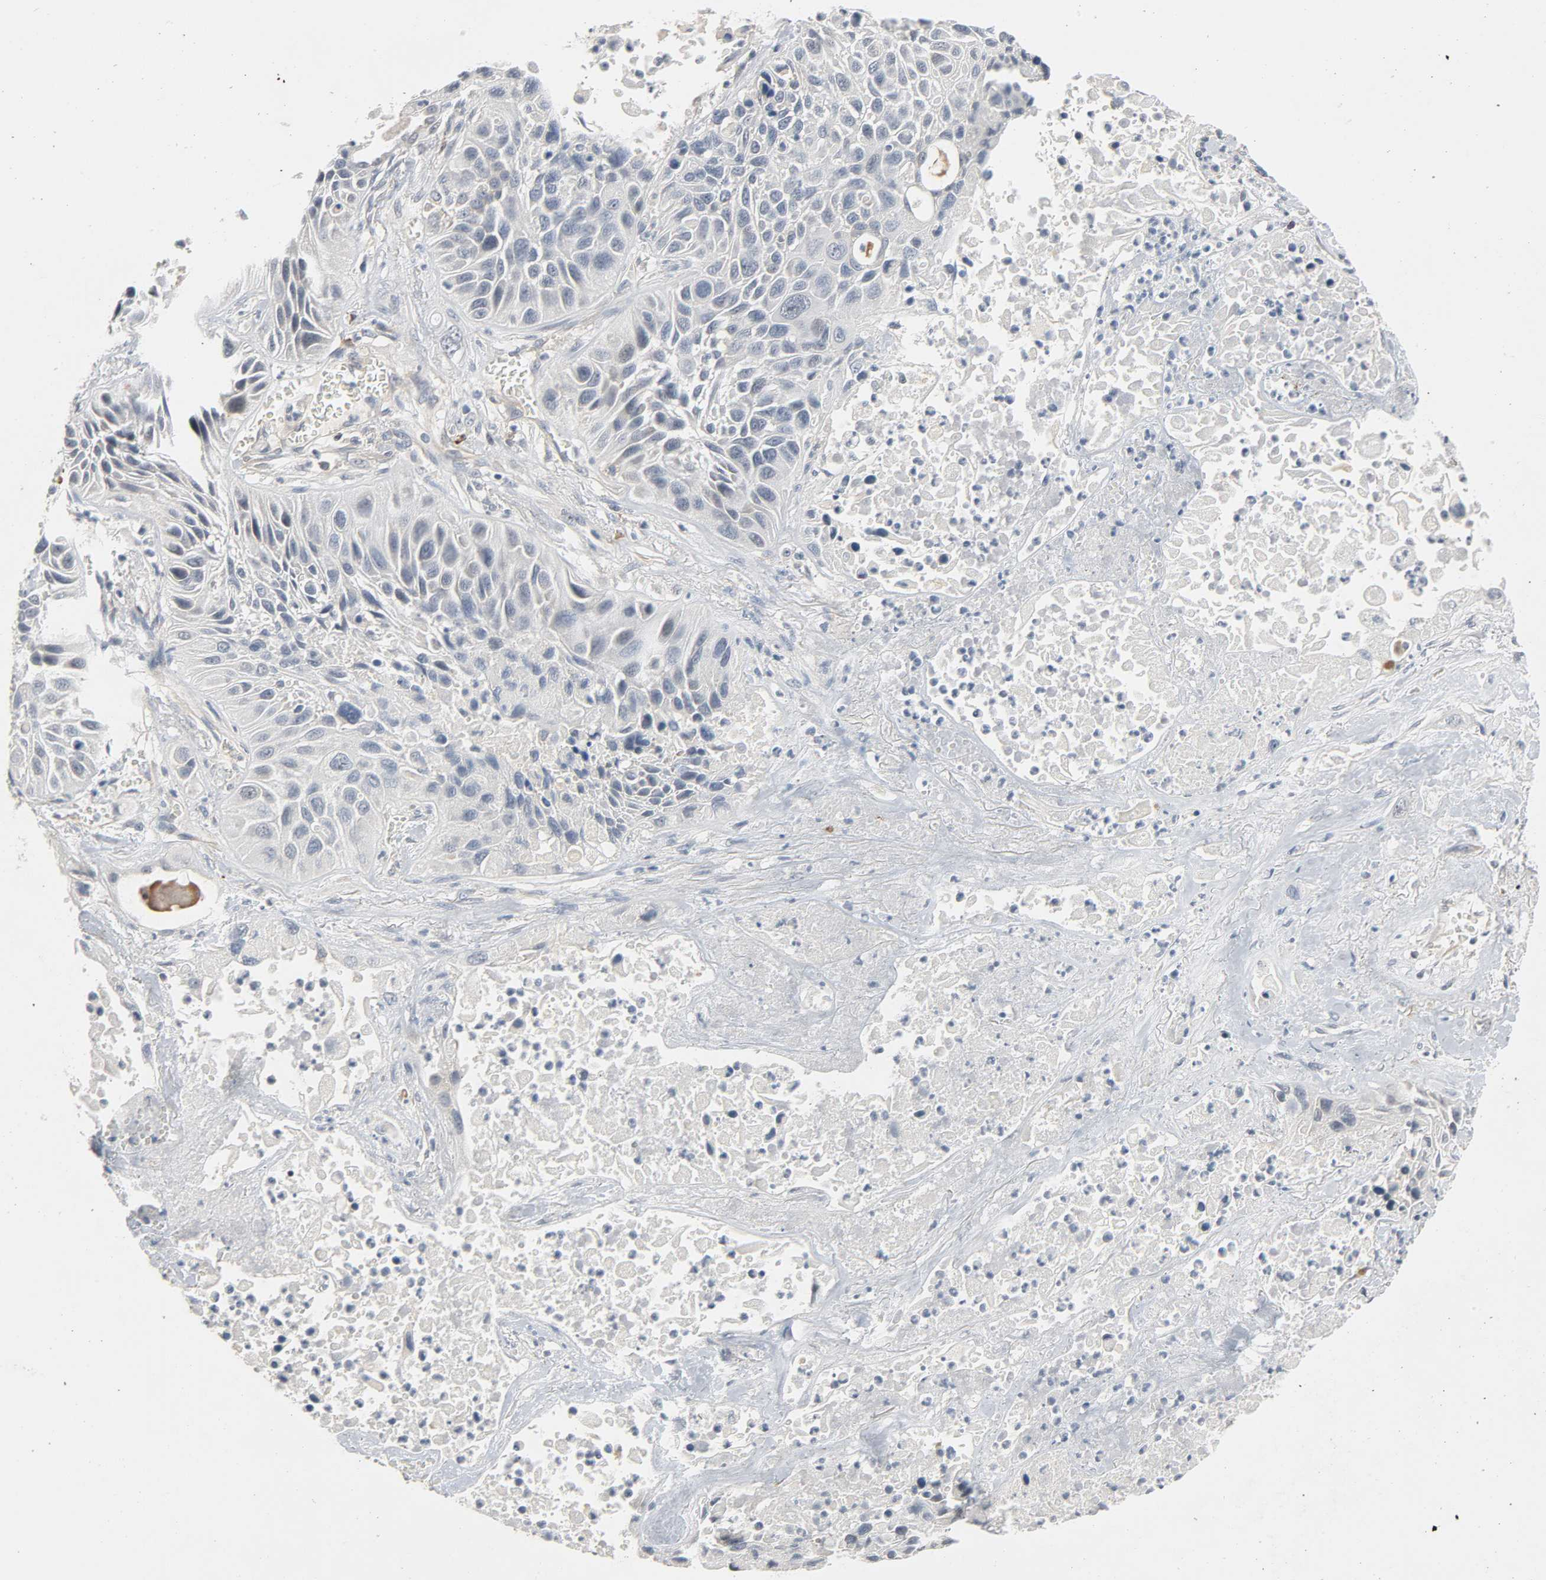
{"staining": {"intensity": "negative", "quantity": "none", "location": "none"}, "tissue": "lung cancer", "cell_type": "Tumor cells", "image_type": "cancer", "snomed": [{"axis": "morphology", "description": "Squamous cell carcinoma, NOS"}, {"axis": "topography", "description": "Lung"}], "caption": "Immunohistochemistry histopathology image of neoplastic tissue: human lung cancer stained with DAB (3,3'-diaminobenzidine) demonstrates no significant protein staining in tumor cells. (DAB (3,3'-diaminobenzidine) immunohistochemistry visualized using brightfield microscopy, high magnification).", "gene": "CD4", "patient": {"sex": "female", "age": 76}}